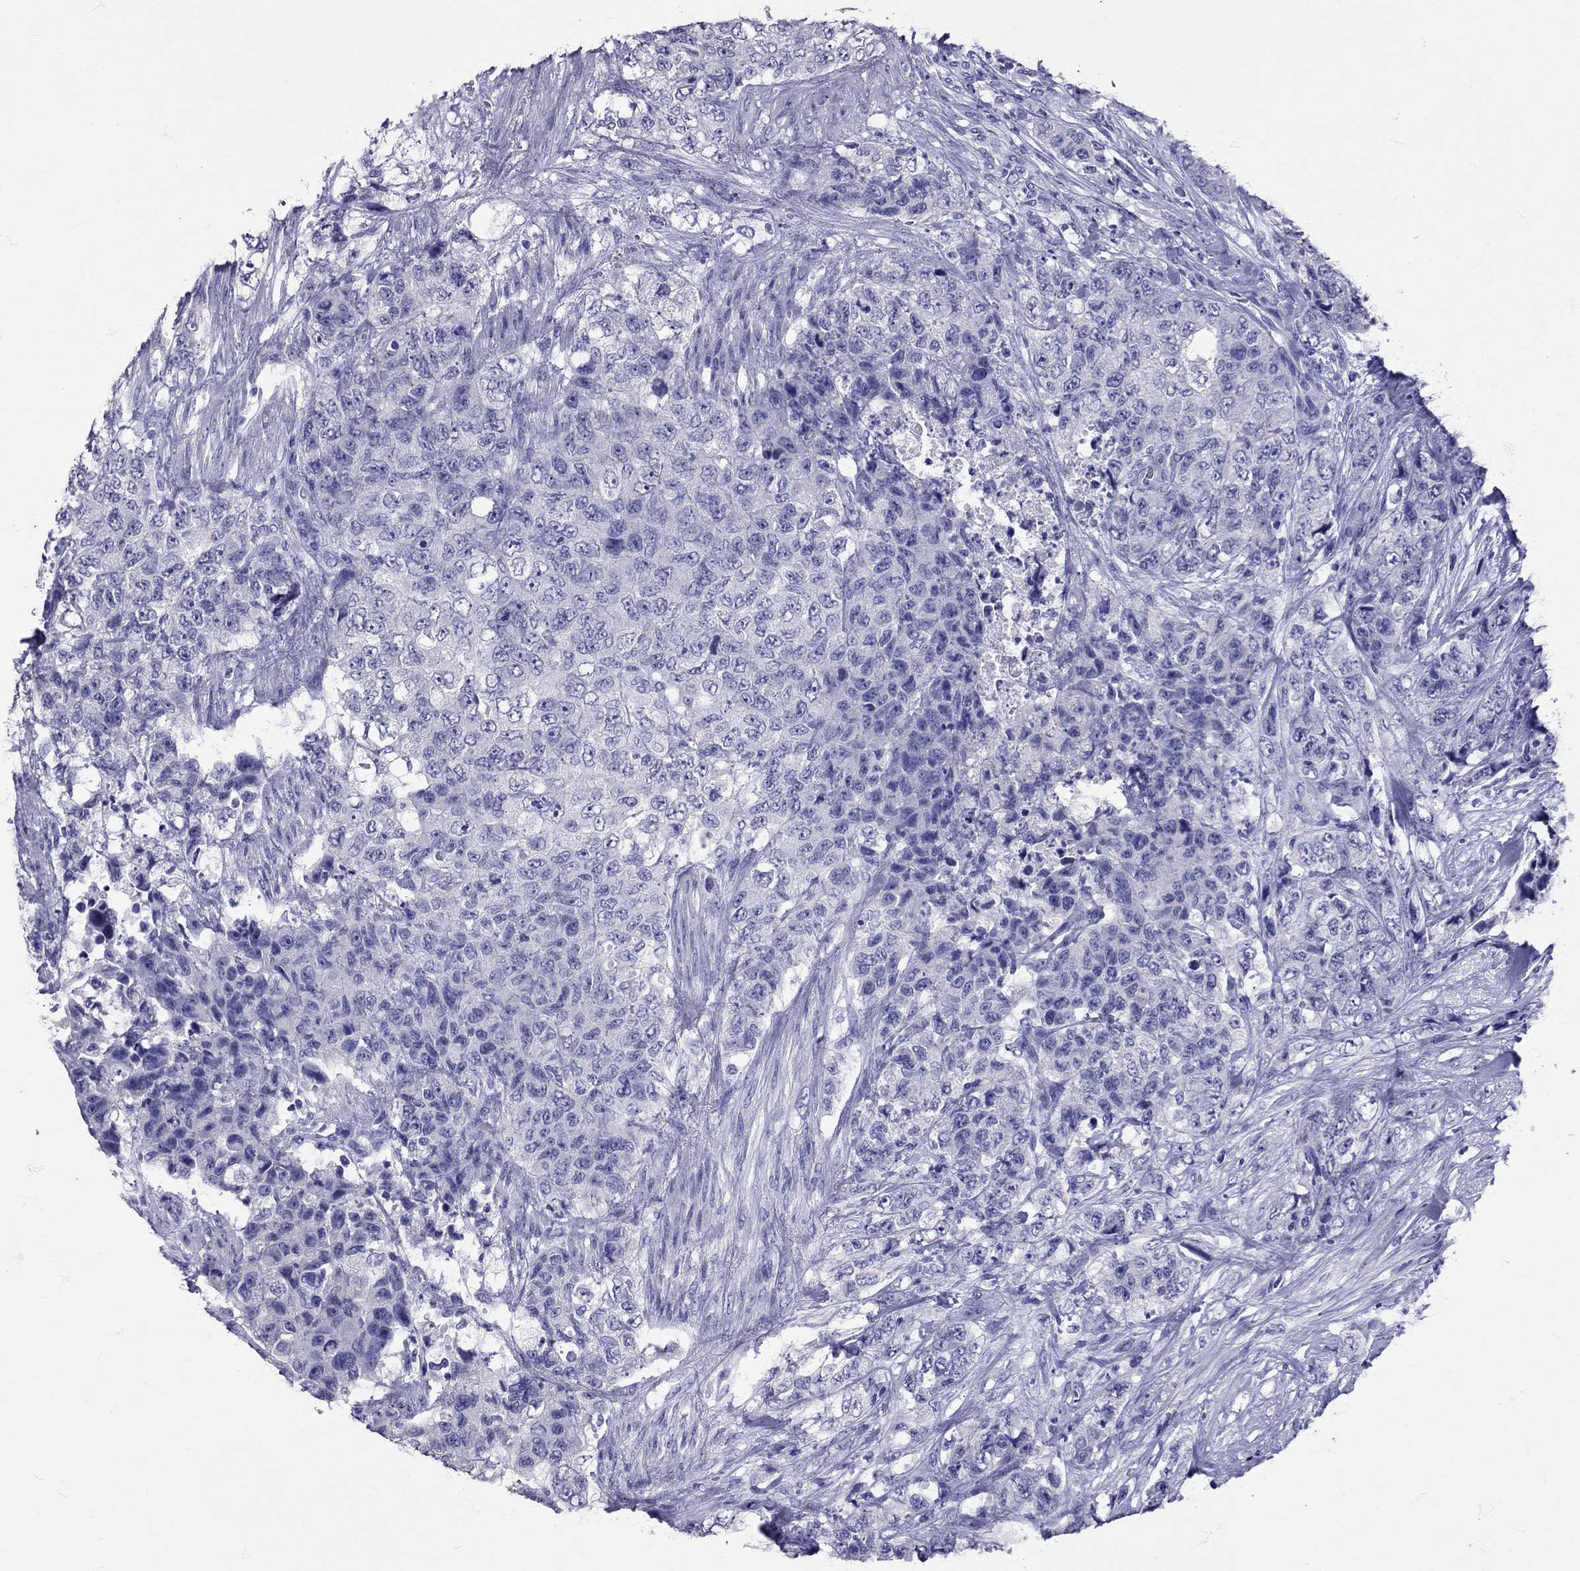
{"staining": {"intensity": "negative", "quantity": "none", "location": "none"}, "tissue": "urothelial cancer", "cell_type": "Tumor cells", "image_type": "cancer", "snomed": [{"axis": "morphology", "description": "Urothelial carcinoma, High grade"}, {"axis": "topography", "description": "Urinary bladder"}], "caption": "This is a histopathology image of IHC staining of urothelial cancer, which shows no positivity in tumor cells.", "gene": "AVP", "patient": {"sex": "female", "age": 78}}